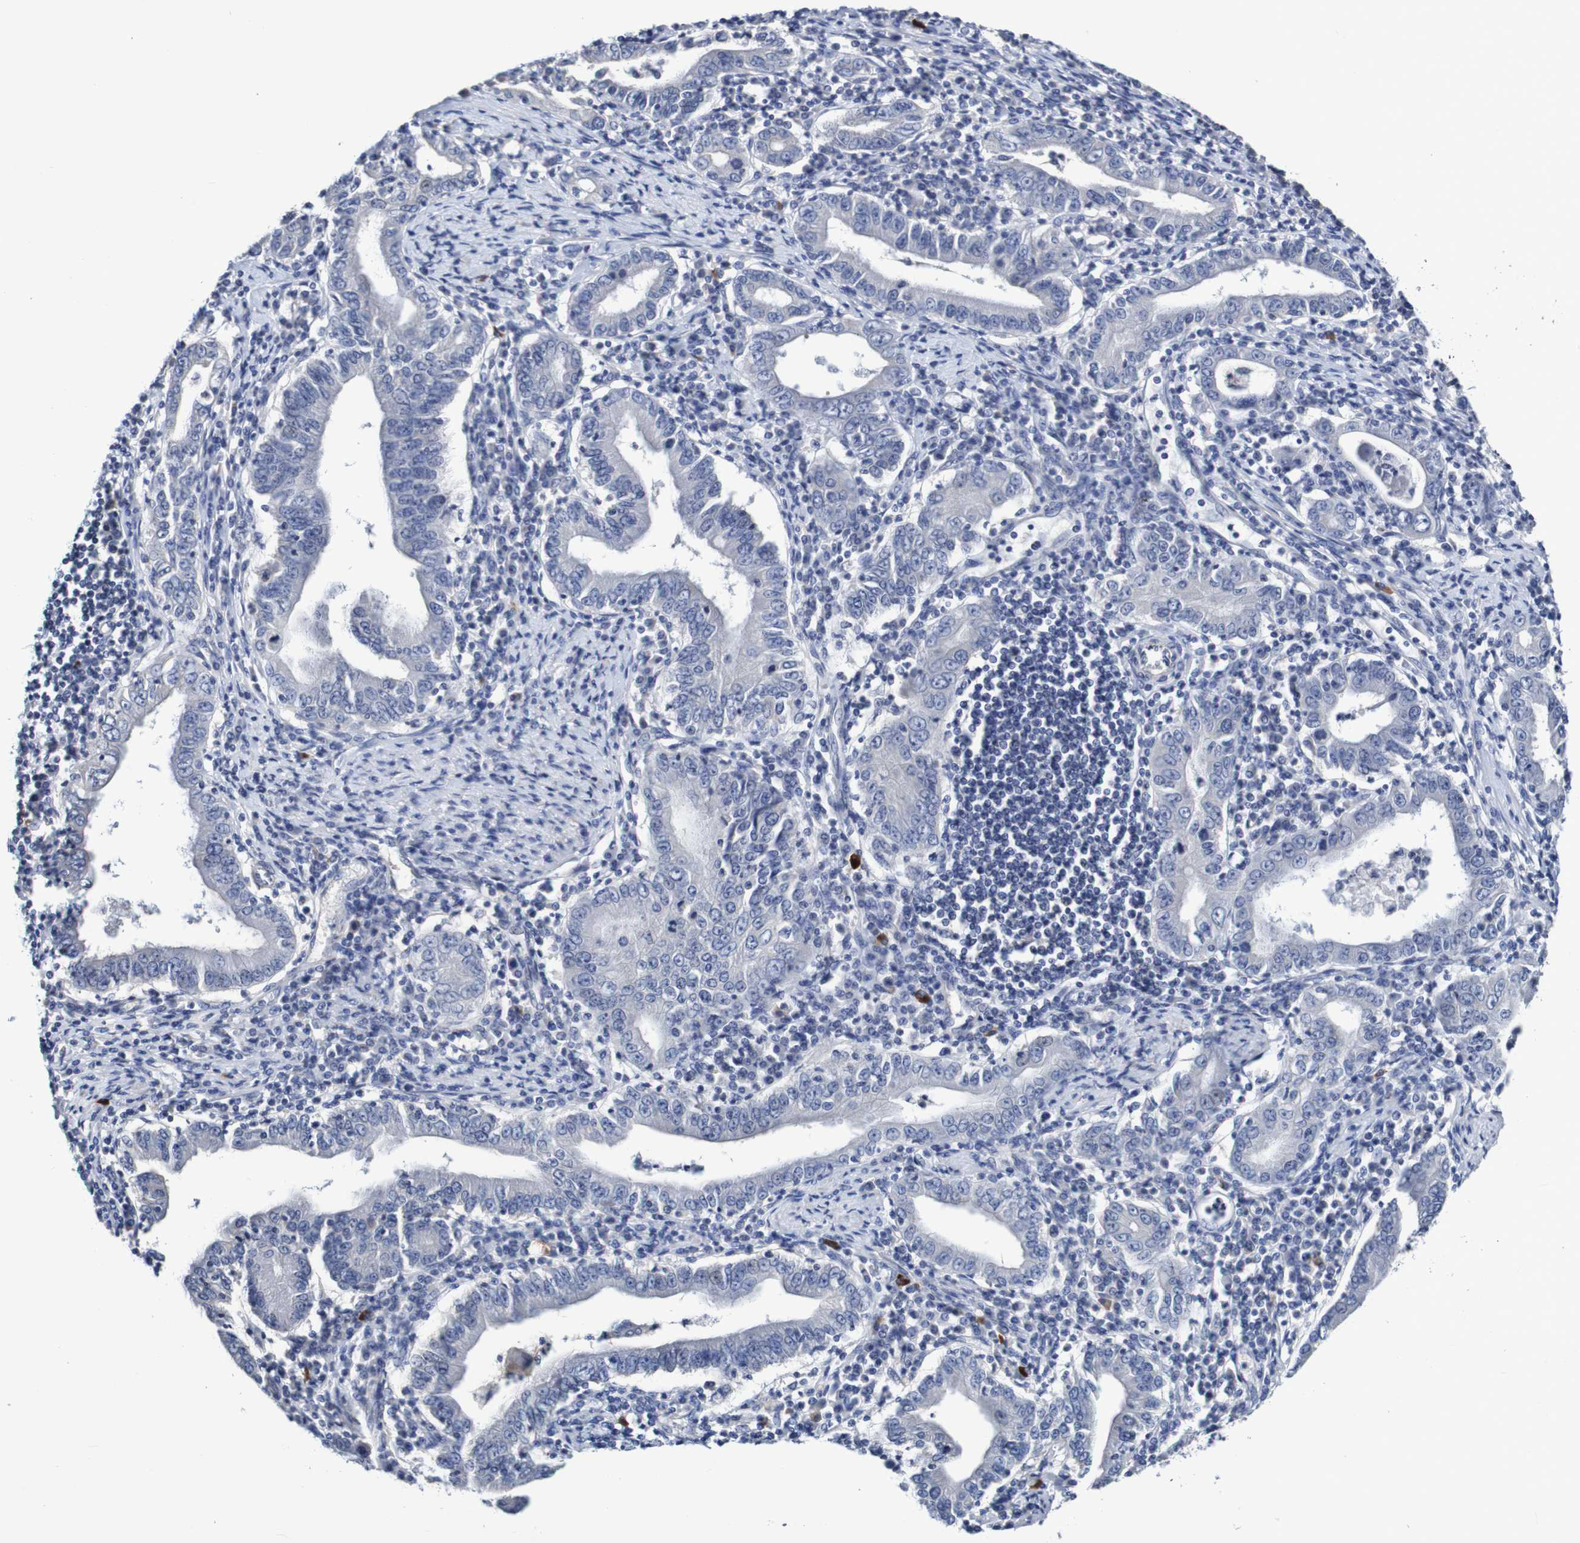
{"staining": {"intensity": "negative", "quantity": "none", "location": "none"}, "tissue": "stomach cancer", "cell_type": "Tumor cells", "image_type": "cancer", "snomed": [{"axis": "morphology", "description": "Normal tissue, NOS"}, {"axis": "morphology", "description": "Adenocarcinoma, NOS"}, {"axis": "topography", "description": "Esophagus"}, {"axis": "topography", "description": "Stomach, upper"}, {"axis": "topography", "description": "Peripheral nerve tissue"}], "caption": "Tumor cells show no significant staining in stomach cancer.", "gene": "ACVR1C", "patient": {"sex": "male", "age": 62}}